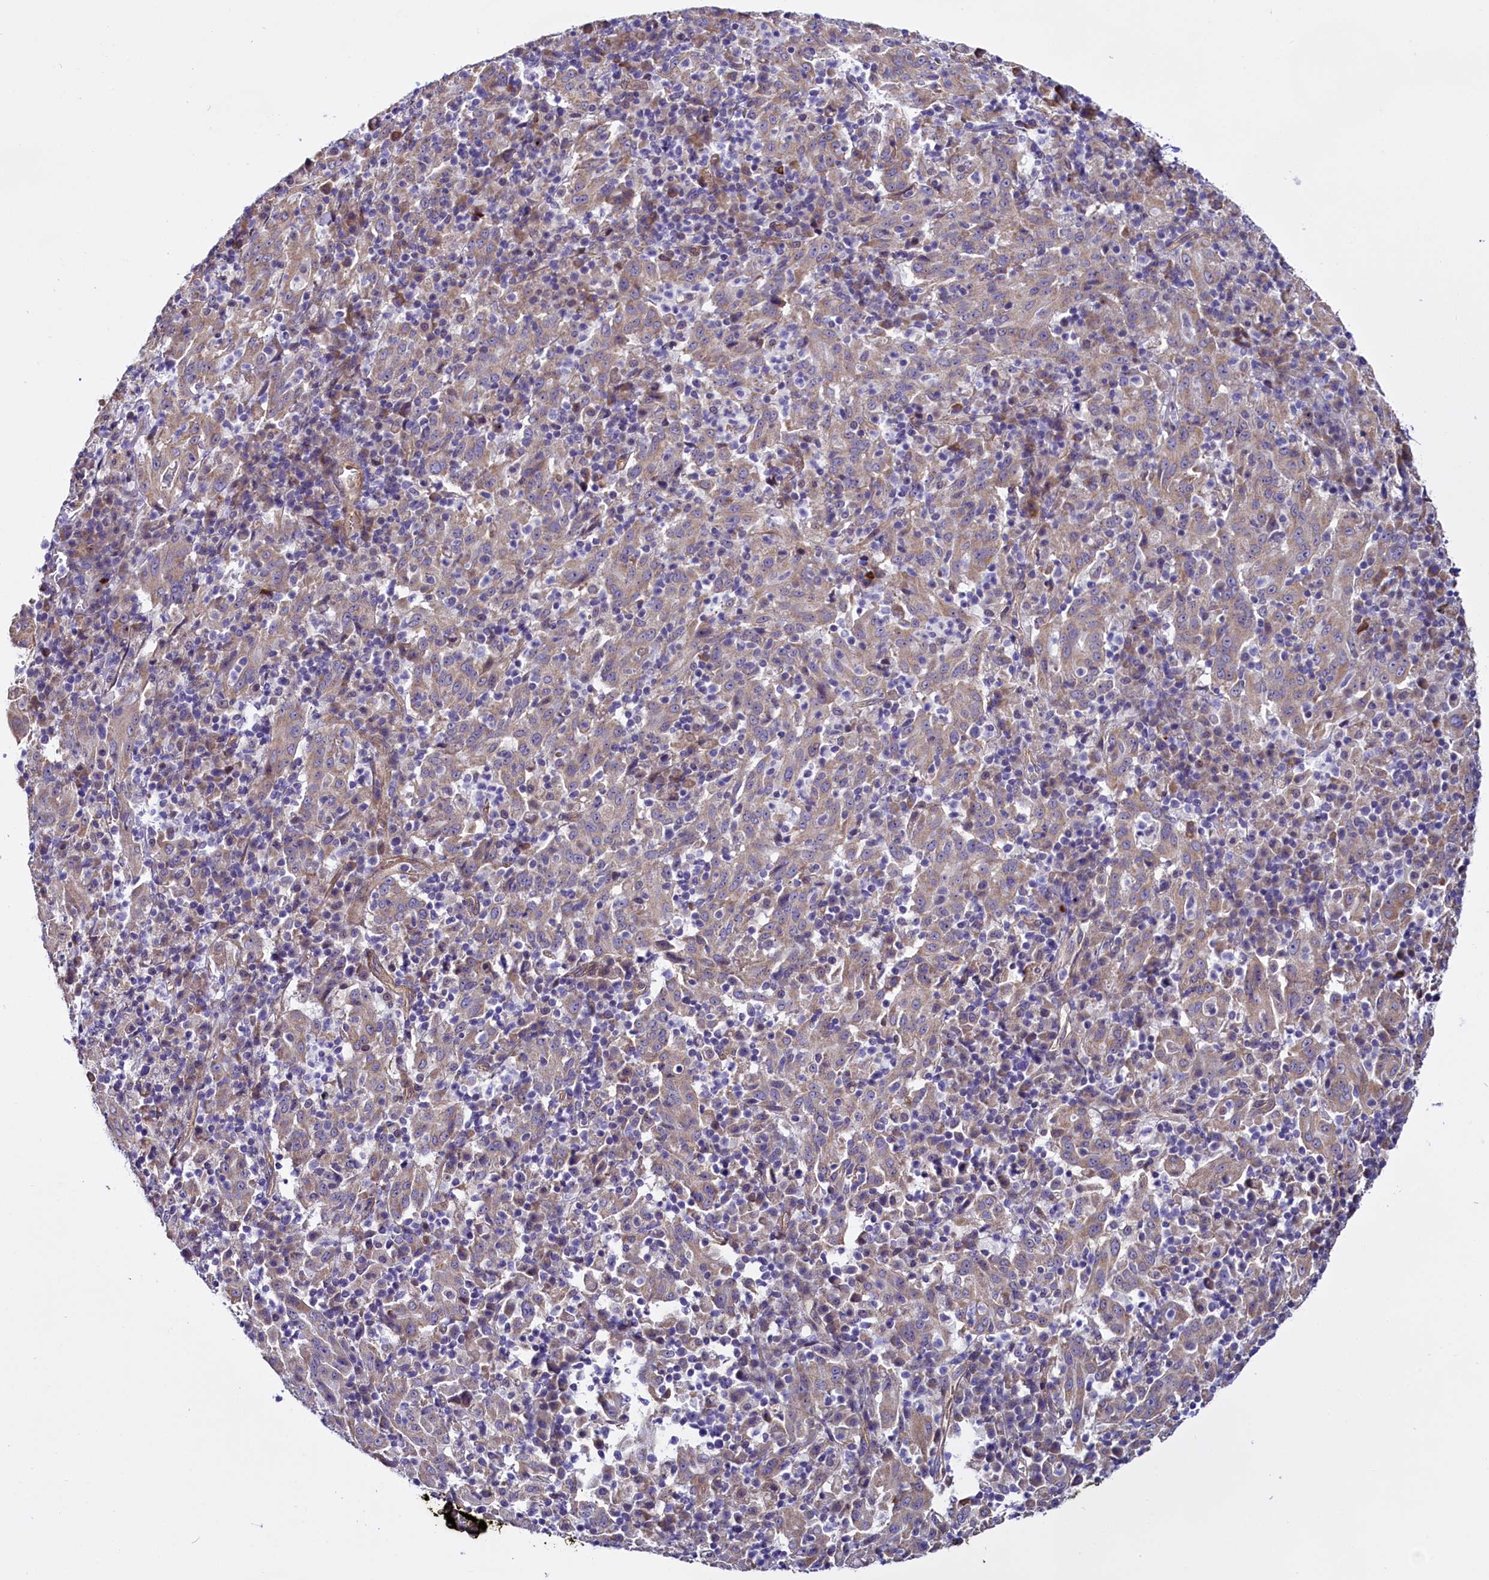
{"staining": {"intensity": "weak", "quantity": "<25%", "location": "cytoplasmic/membranous"}, "tissue": "pancreatic cancer", "cell_type": "Tumor cells", "image_type": "cancer", "snomed": [{"axis": "morphology", "description": "Adenocarcinoma, NOS"}, {"axis": "topography", "description": "Pancreas"}], "caption": "The histopathology image reveals no significant expression in tumor cells of pancreatic cancer (adenocarcinoma).", "gene": "UACA", "patient": {"sex": "male", "age": 63}}